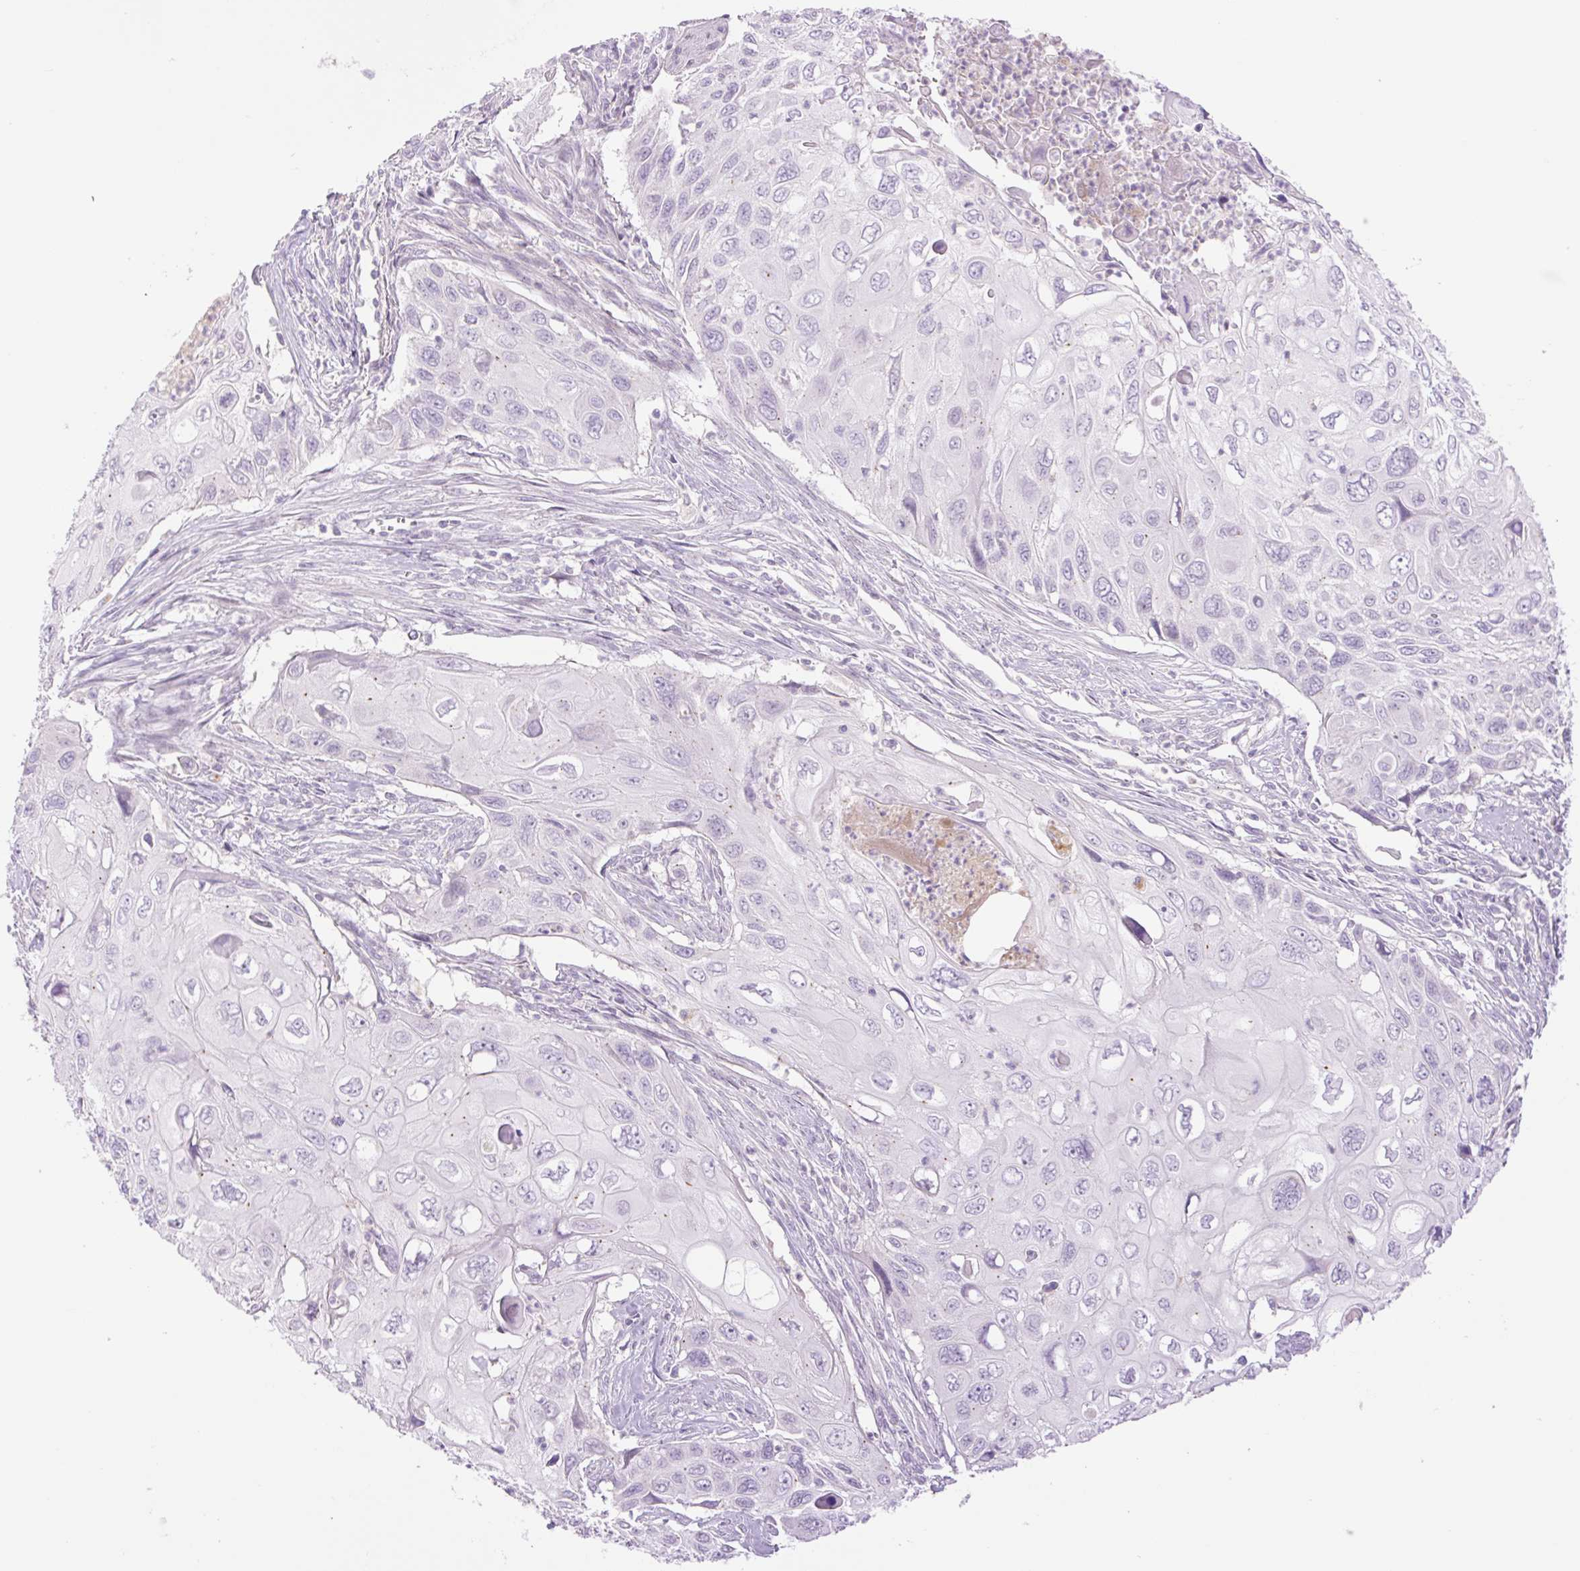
{"staining": {"intensity": "negative", "quantity": "none", "location": "none"}, "tissue": "cervical cancer", "cell_type": "Tumor cells", "image_type": "cancer", "snomed": [{"axis": "morphology", "description": "Squamous cell carcinoma, NOS"}, {"axis": "topography", "description": "Cervix"}], "caption": "The immunohistochemistry (IHC) micrograph has no significant expression in tumor cells of squamous cell carcinoma (cervical) tissue.", "gene": "TBX15", "patient": {"sex": "female", "age": 70}}